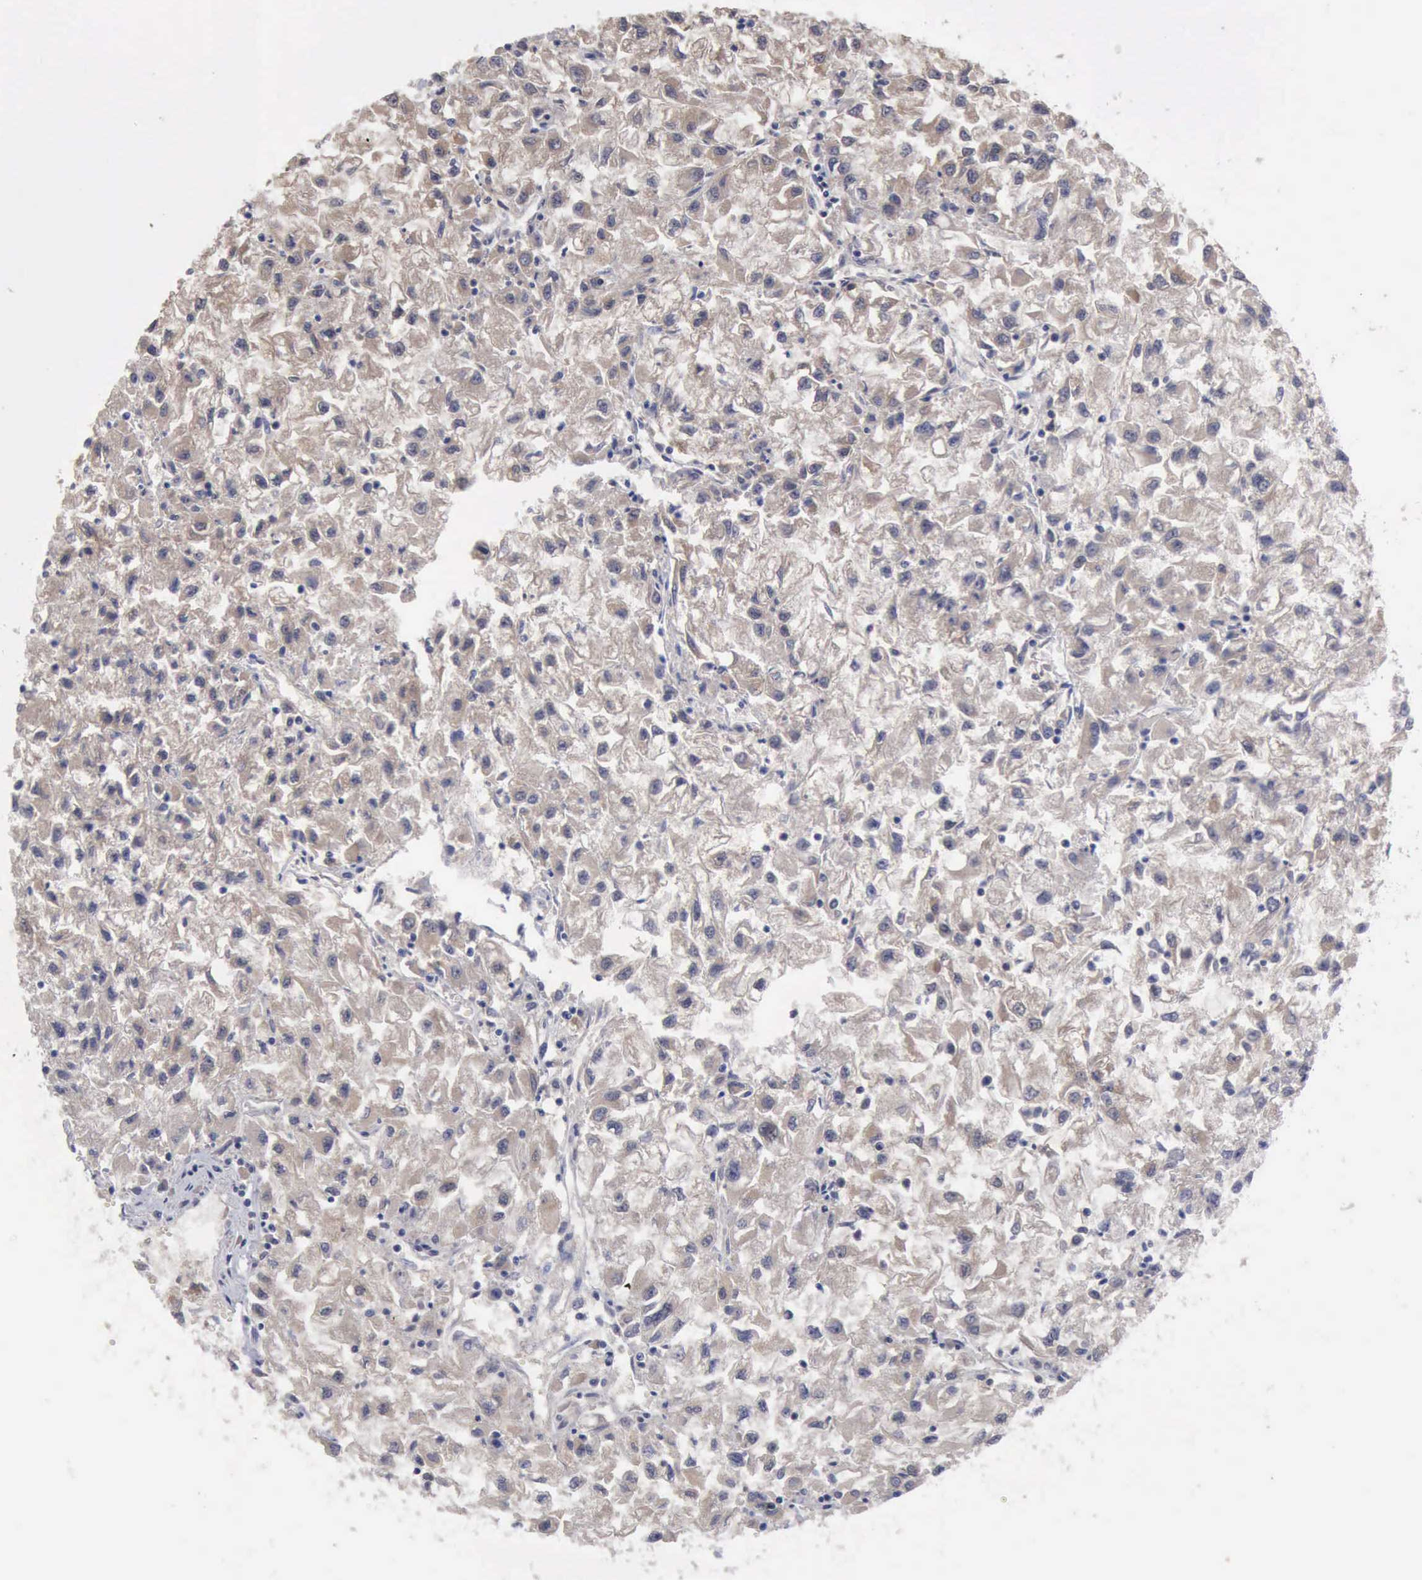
{"staining": {"intensity": "weak", "quantity": ">75%", "location": "cytoplasmic/membranous"}, "tissue": "renal cancer", "cell_type": "Tumor cells", "image_type": "cancer", "snomed": [{"axis": "morphology", "description": "Adenocarcinoma, NOS"}, {"axis": "topography", "description": "Kidney"}], "caption": "Human adenocarcinoma (renal) stained for a protein (brown) shows weak cytoplasmic/membranous positive expression in about >75% of tumor cells.", "gene": "PTGR2", "patient": {"sex": "male", "age": 59}}